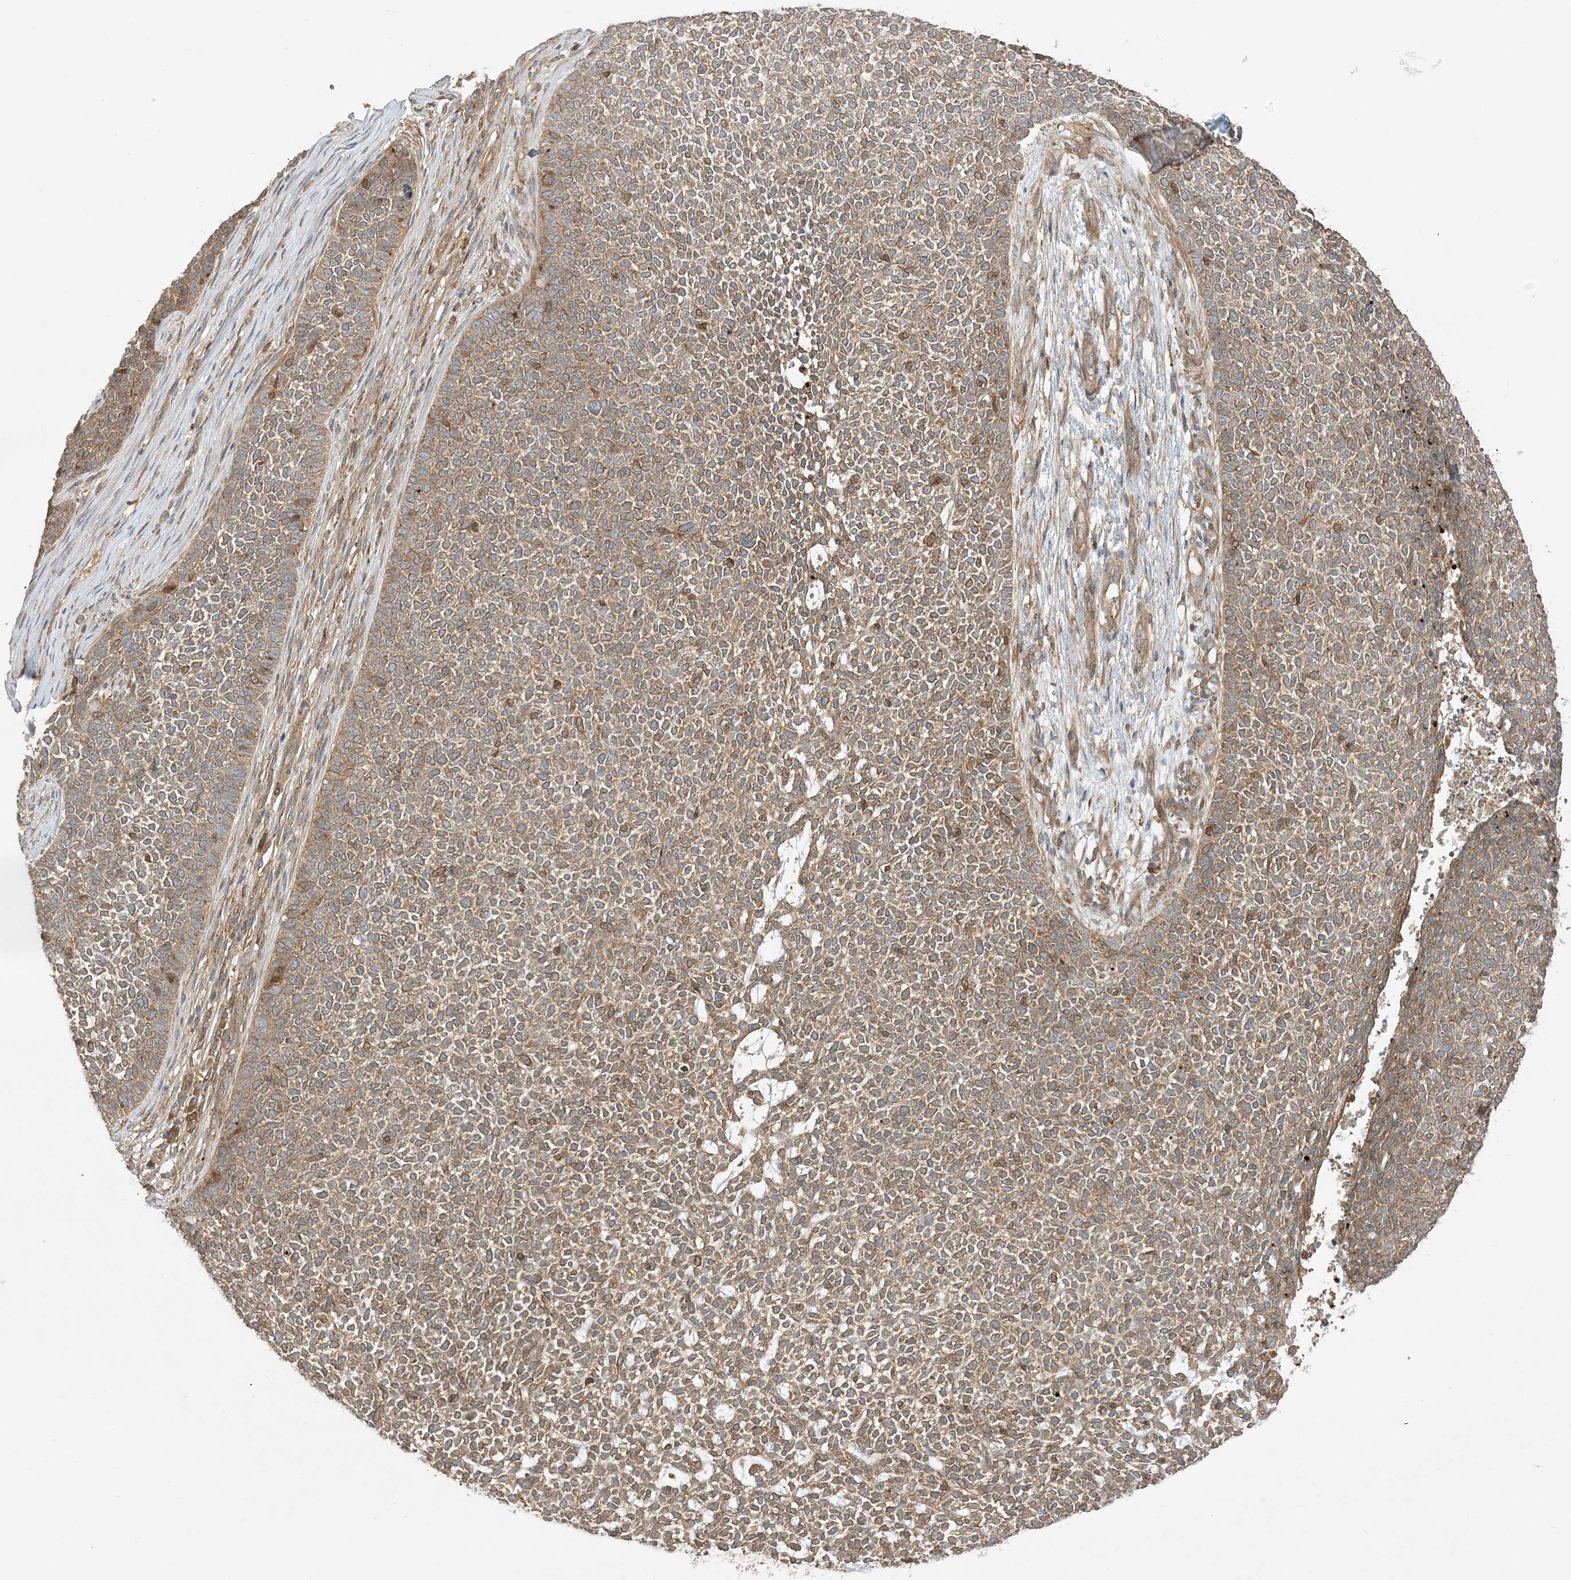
{"staining": {"intensity": "moderate", "quantity": ">75%", "location": "cytoplasmic/membranous"}, "tissue": "skin cancer", "cell_type": "Tumor cells", "image_type": "cancer", "snomed": [{"axis": "morphology", "description": "Basal cell carcinoma"}, {"axis": "topography", "description": "Skin"}], "caption": "Skin cancer (basal cell carcinoma) tissue displays moderate cytoplasmic/membranous expression in approximately >75% of tumor cells", "gene": "SCARF2", "patient": {"sex": "female", "age": 84}}